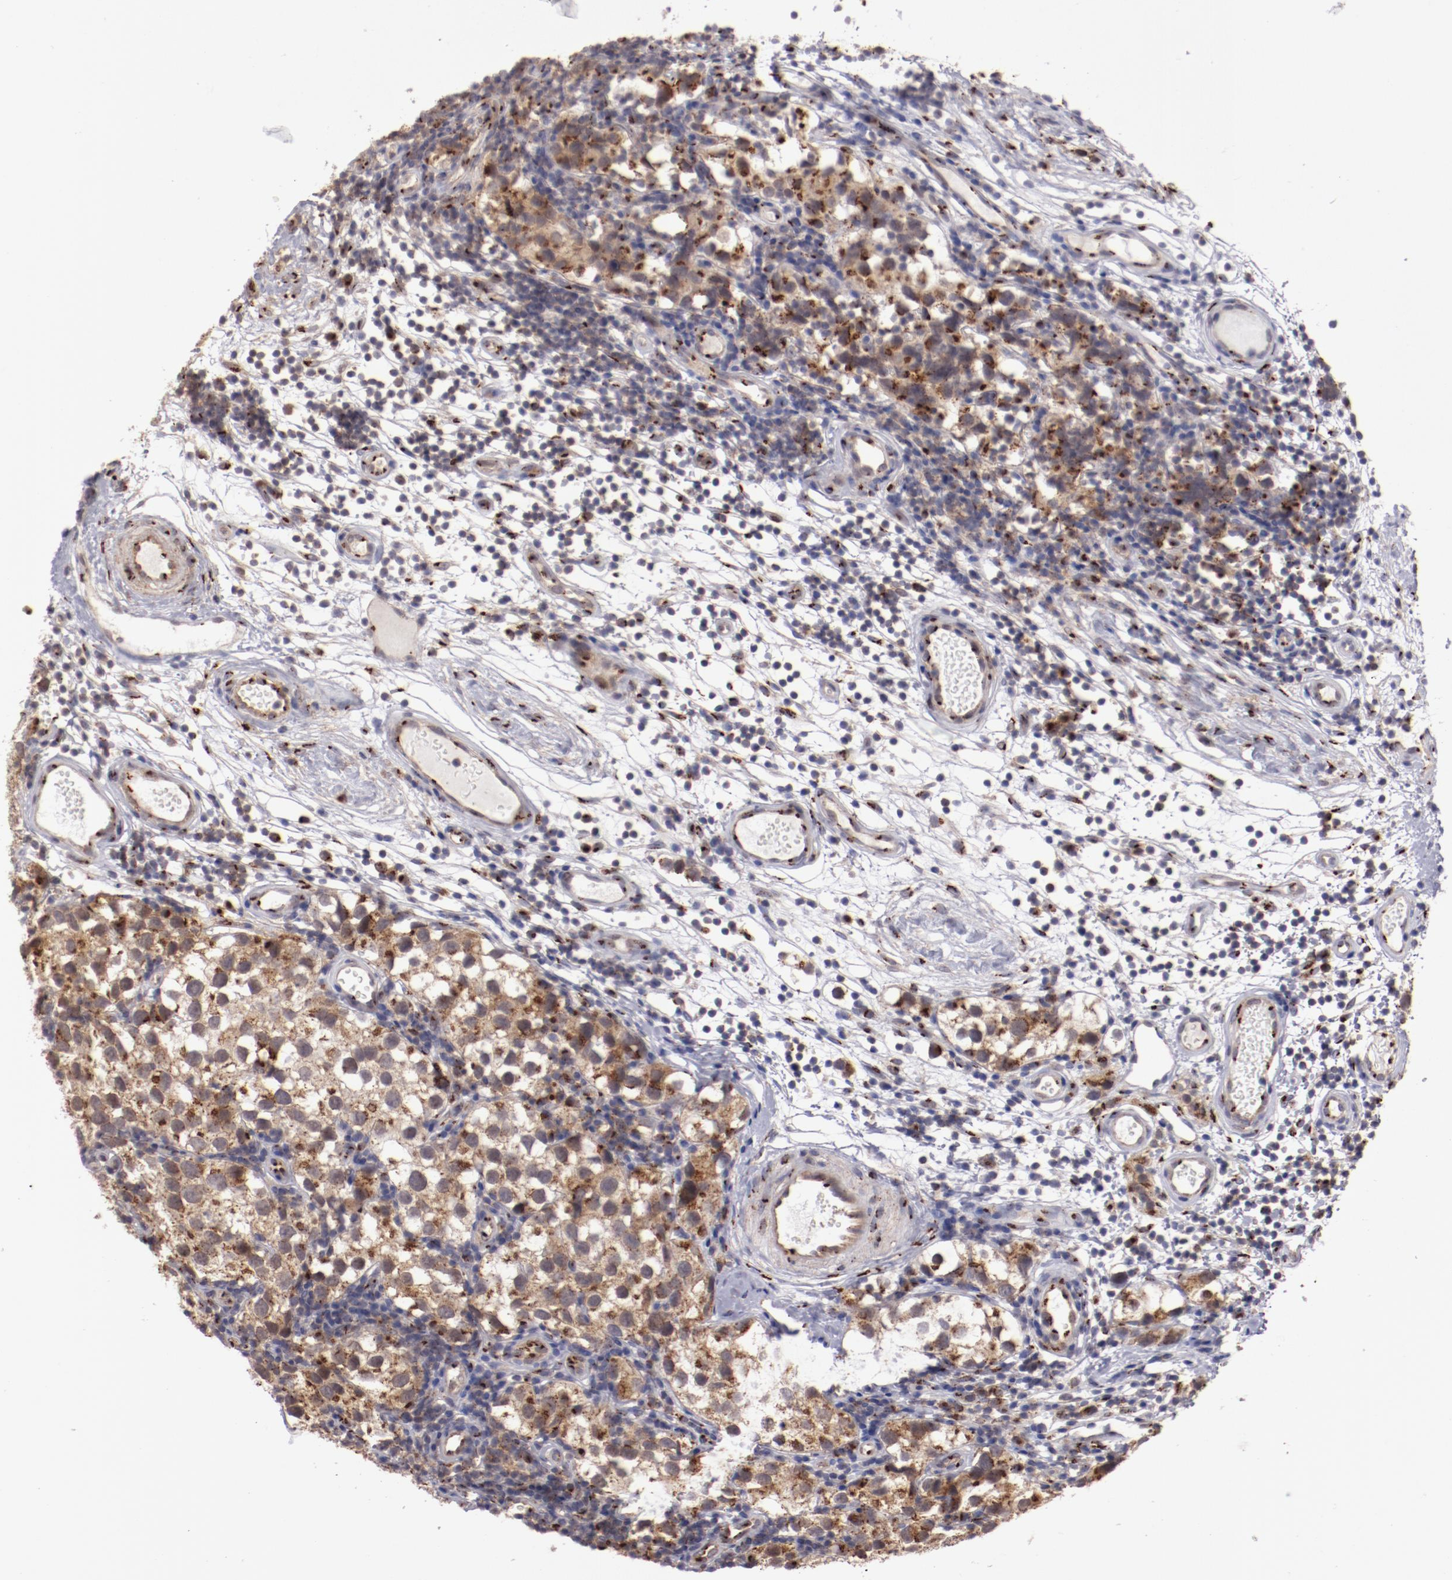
{"staining": {"intensity": "strong", "quantity": ">75%", "location": "cytoplasmic/membranous"}, "tissue": "testis cancer", "cell_type": "Tumor cells", "image_type": "cancer", "snomed": [{"axis": "morphology", "description": "Seminoma, NOS"}, {"axis": "topography", "description": "Testis"}], "caption": "Protein staining reveals strong cytoplasmic/membranous staining in approximately >75% of tumor cells in testis seminoma.", "gene": "GOLIM4", "patient": {"sex": "male", "age": 39}}